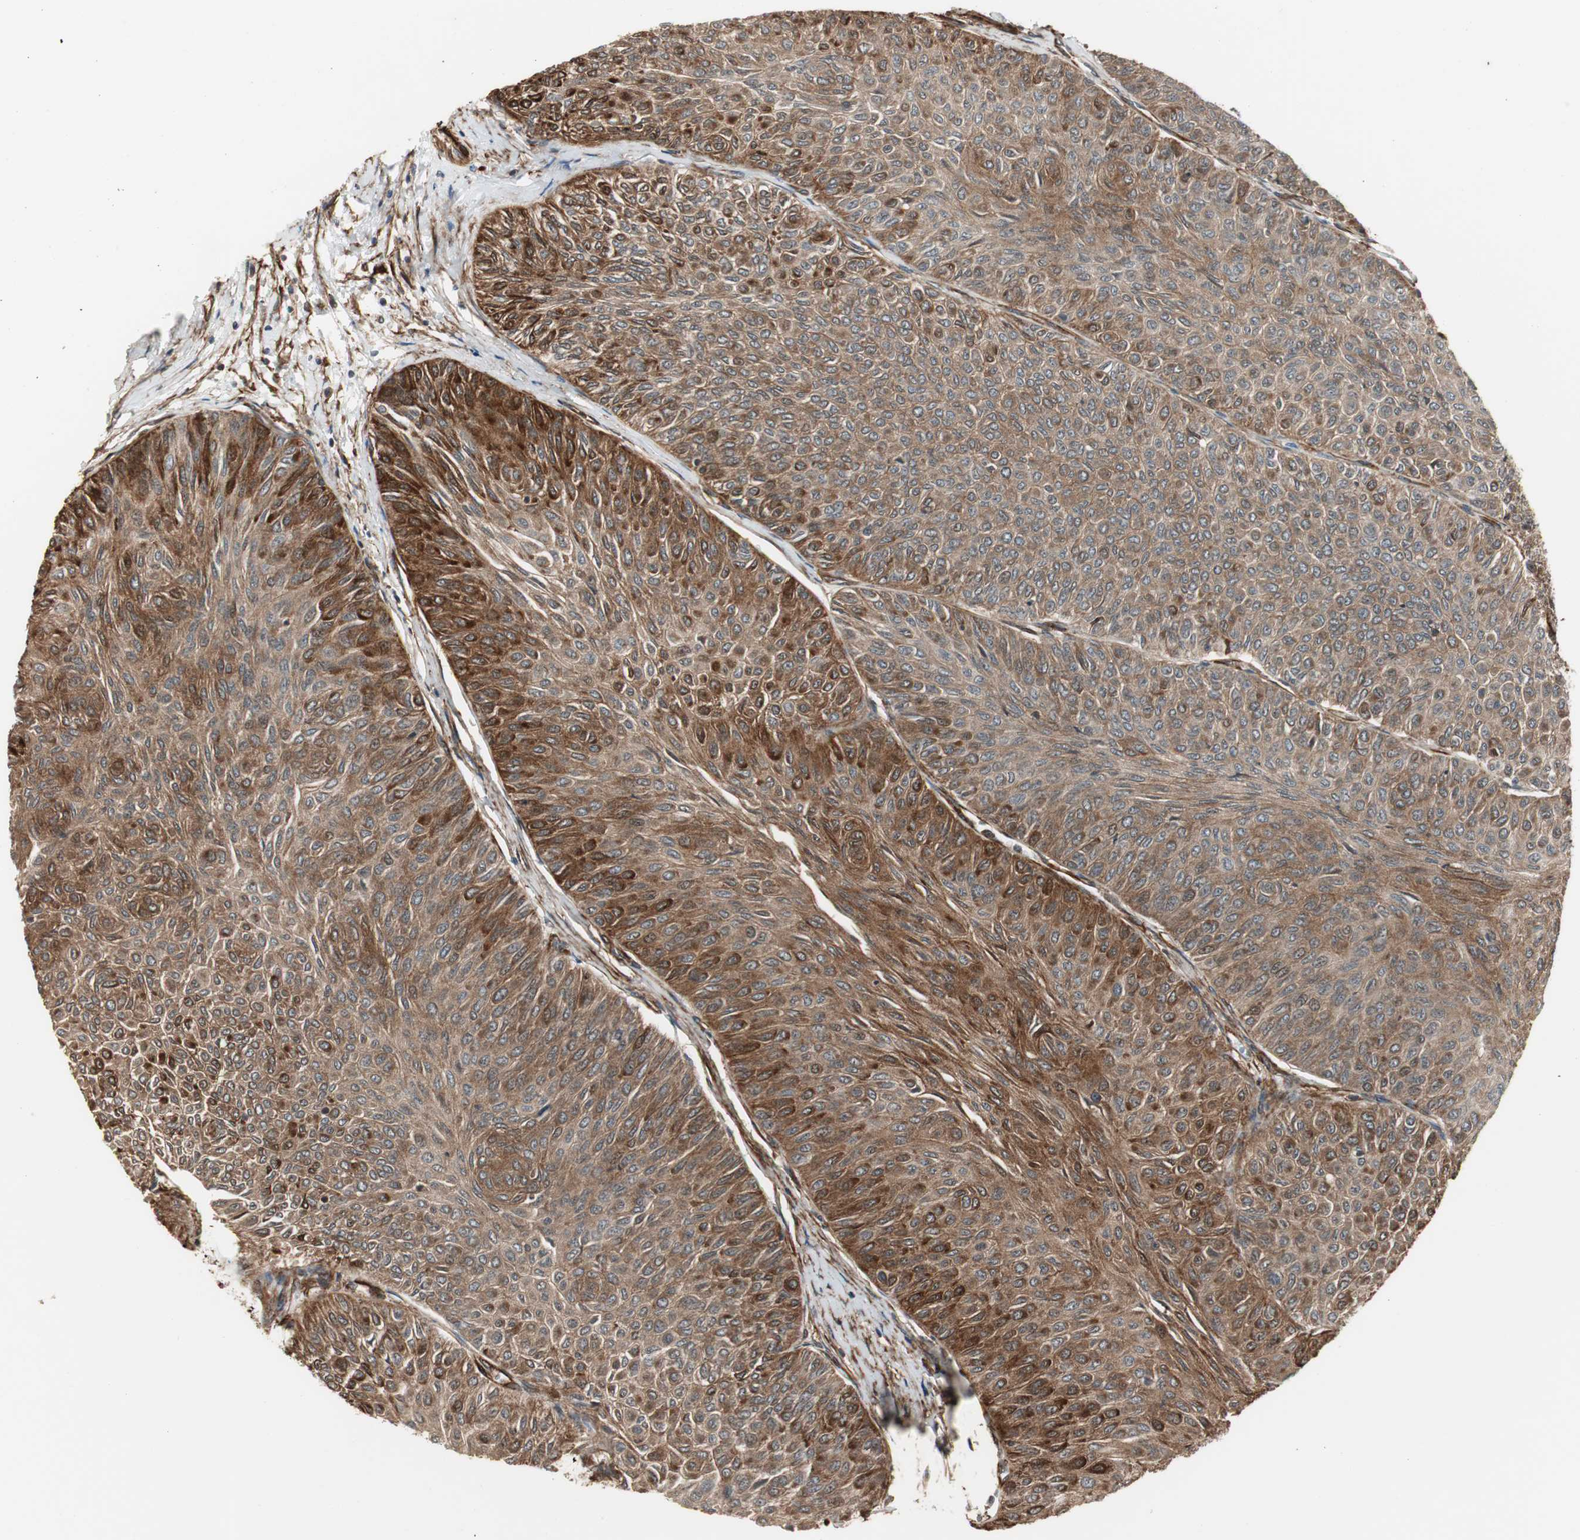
{"staining": {"intensity": "moderate", "quantity": ">75%", "location": "cytoplasmic/membranous"}, "tissue": "urothelial cancer", "cell_type": "Tumor cells", "image_type": "cancer", "snomed": [{"axis": "morphology", "description": "Urothelial carcinoma, Low grade"}, {"axis": "topography", "description": "Urinary bladder"}], "caption": "Protein positivity by IHC exhibits moderate cytoplasmic/membranous expression in about >75% of tumor cells in urothelial cancer.", "gene": "PTPN11", "patient": {"sex": "male", "age": 78}}